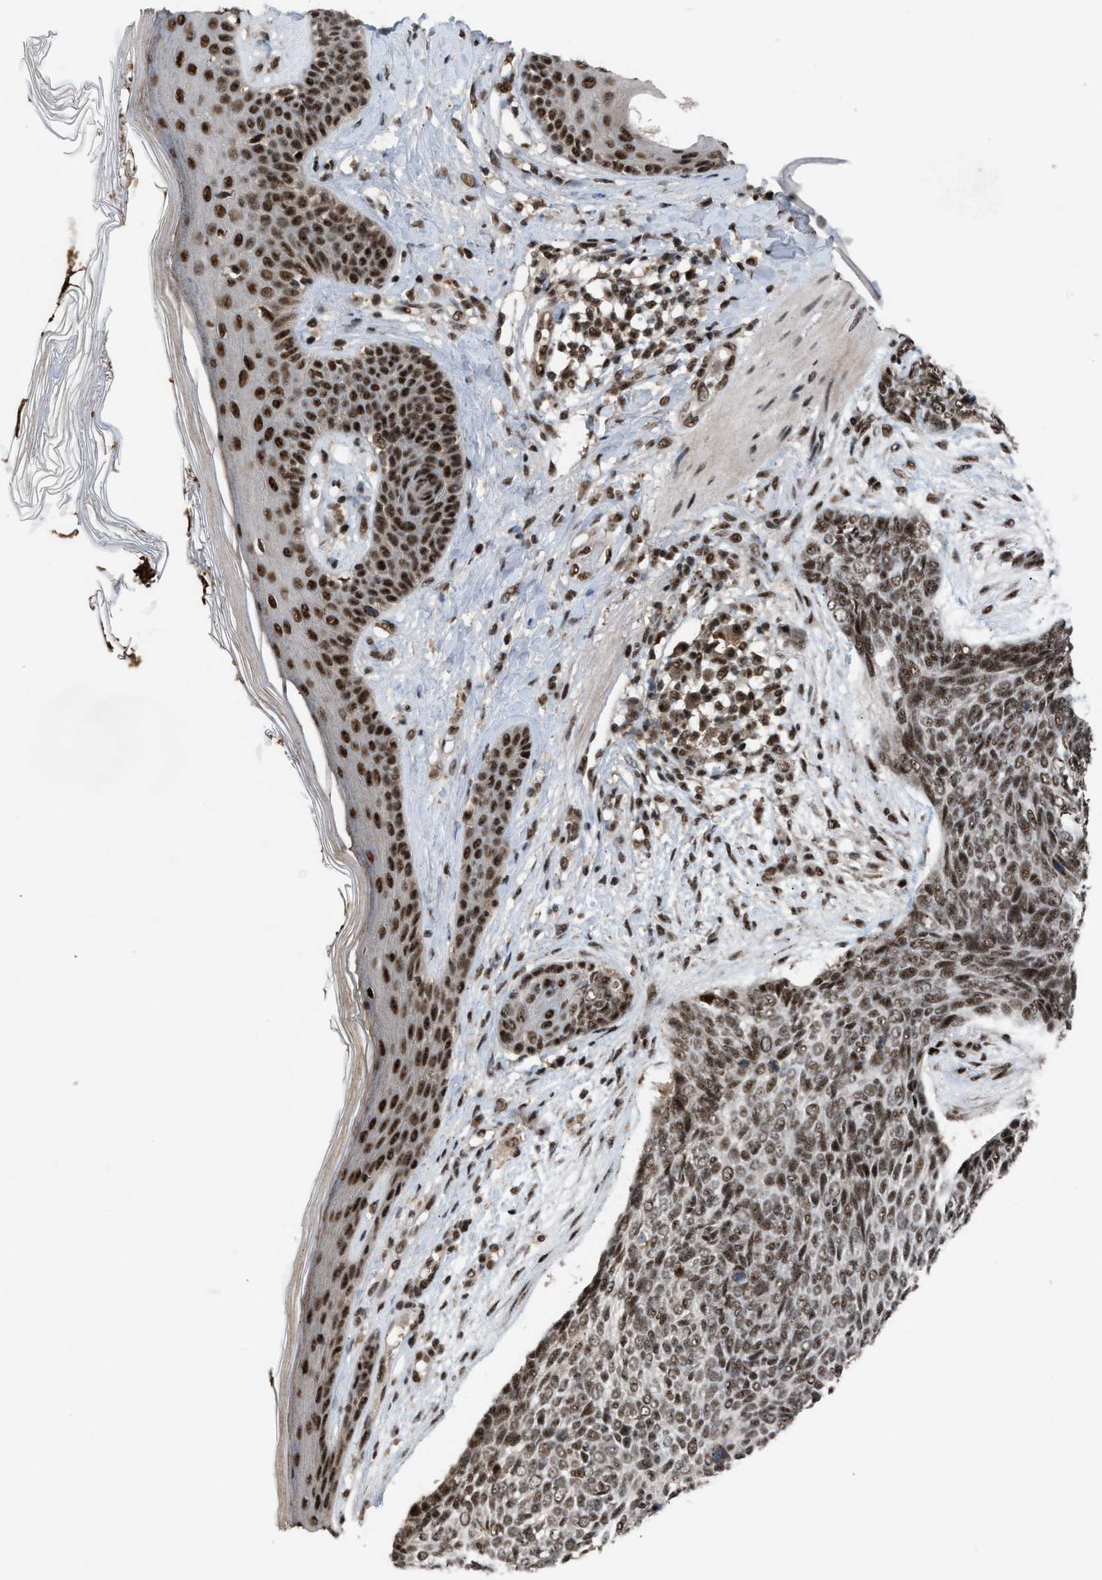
{"staining": {"intensity": "strong", "quantity": ">75%", "location": "nuclear"}, "tissue": "skin cancer", "cell_type": "Tumor cells", "image_type": "cancer", "snomed": [{"axis": "morphology", "description": "Basal cell carcinoma"}, {"axis": "topography", "description": "Skin"}], "caption": "A high amount of strong nuclear staining is present in about >75% of tumor cells in basal cell carcinoma (skin) tissue. (DAB (3,3'-diaminobenzidine) IHC with brightfield microscopy, high magnification).", "gene": "PRPF4", "patient": {"sex": "female", "age": 84}}